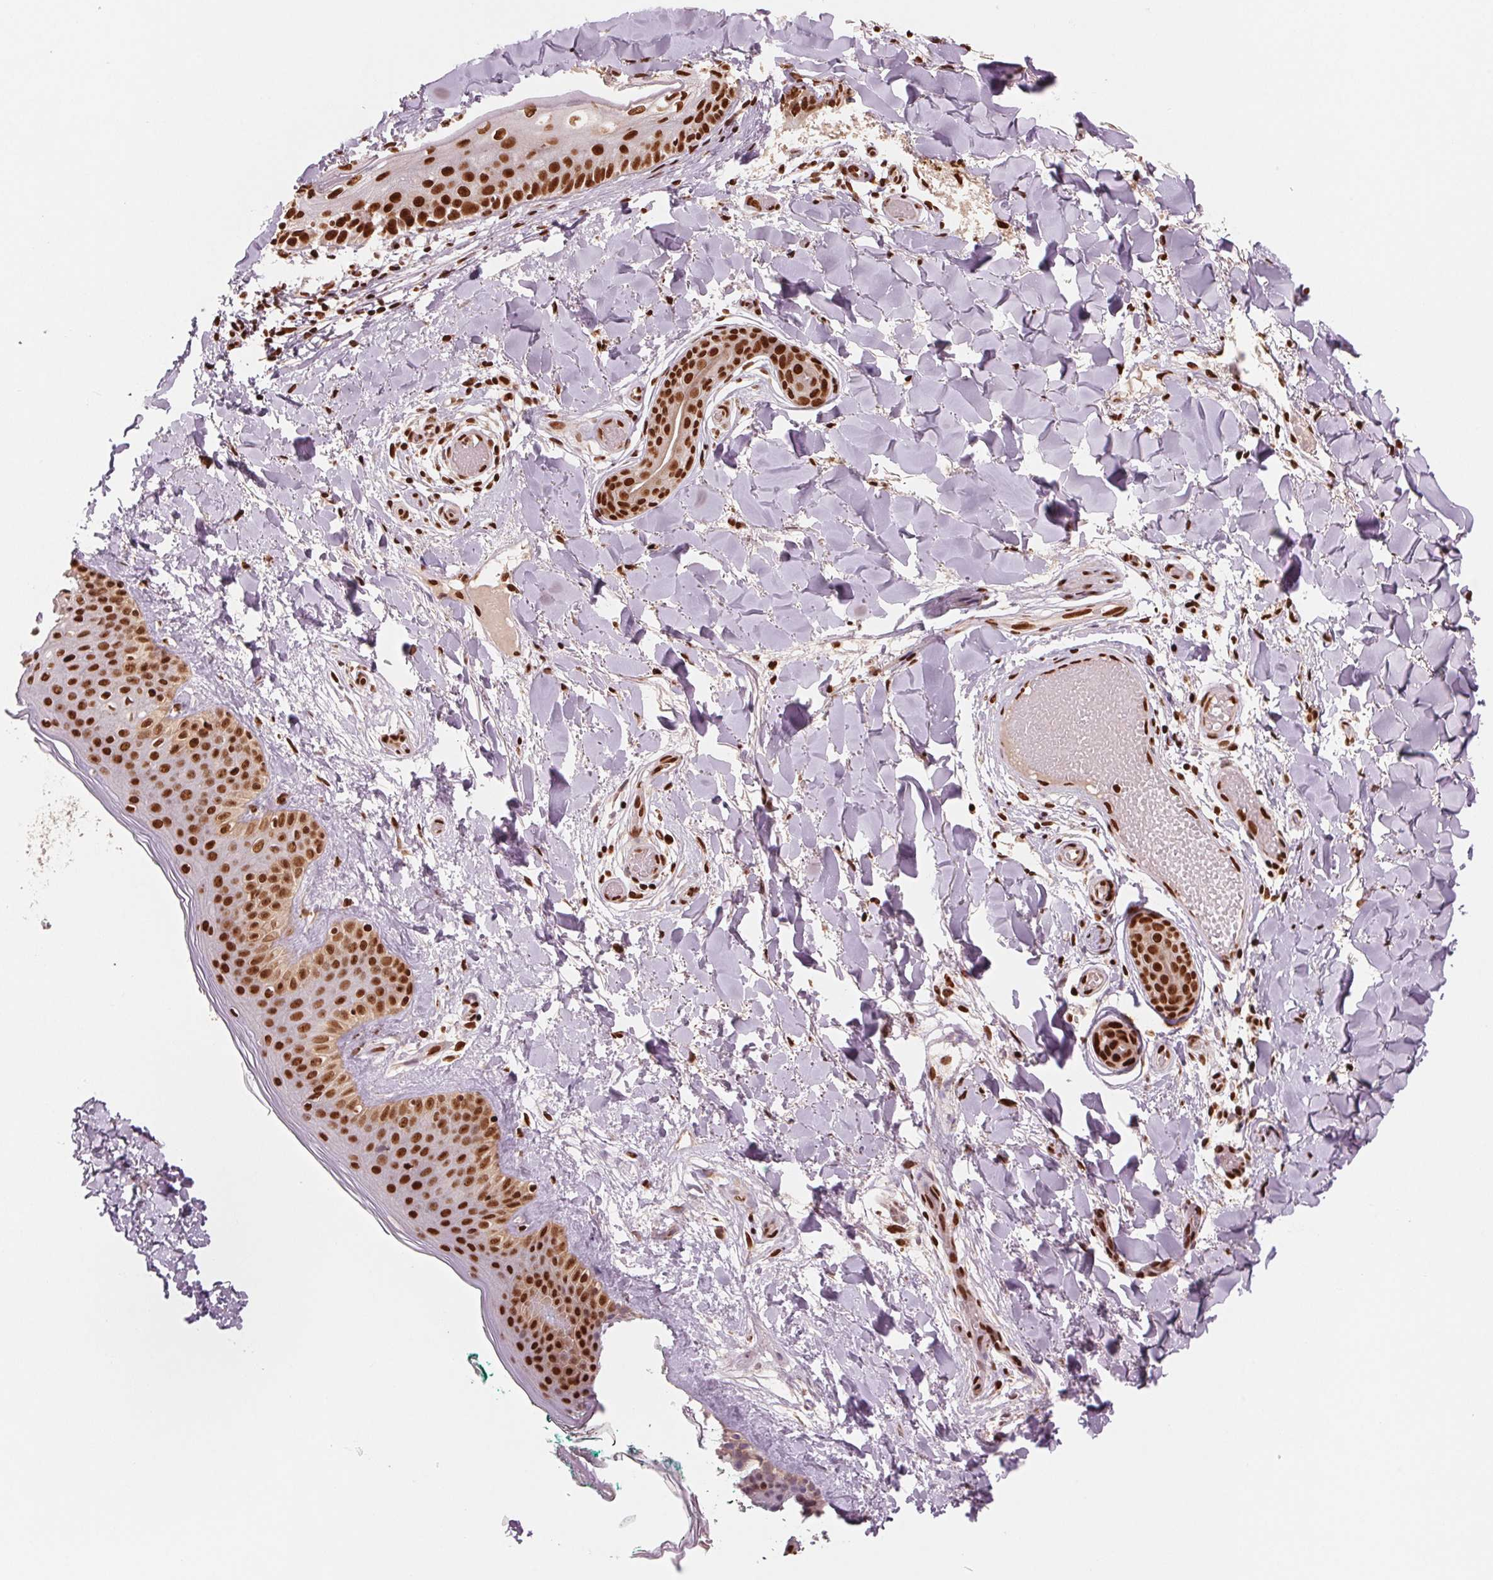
{"staining": {"intensity": "strong", "quantity": ">75%", "location": "nuclear"}, "tissue": "skin", "cell_type": "Fibroblasts", "image_type": "normal", "snomed": [{"axis": "morphology", "description": "Normal tissue, NOS"}, {"axis": "topography", "description": "Skin"}], "caption": "DAB immunohistochemical staining of unremarkable human skin demonstrates strong nuclear protein staining in about >75% of fibroblasts. (Stains: DAB (3,3'-diaminobenzidine) in brown, nuclei in blue, Microscopy: brightfield microscopy at high magnification).", "gene": "TTLL9", "patient": {"sex": "female", "age": 34}}